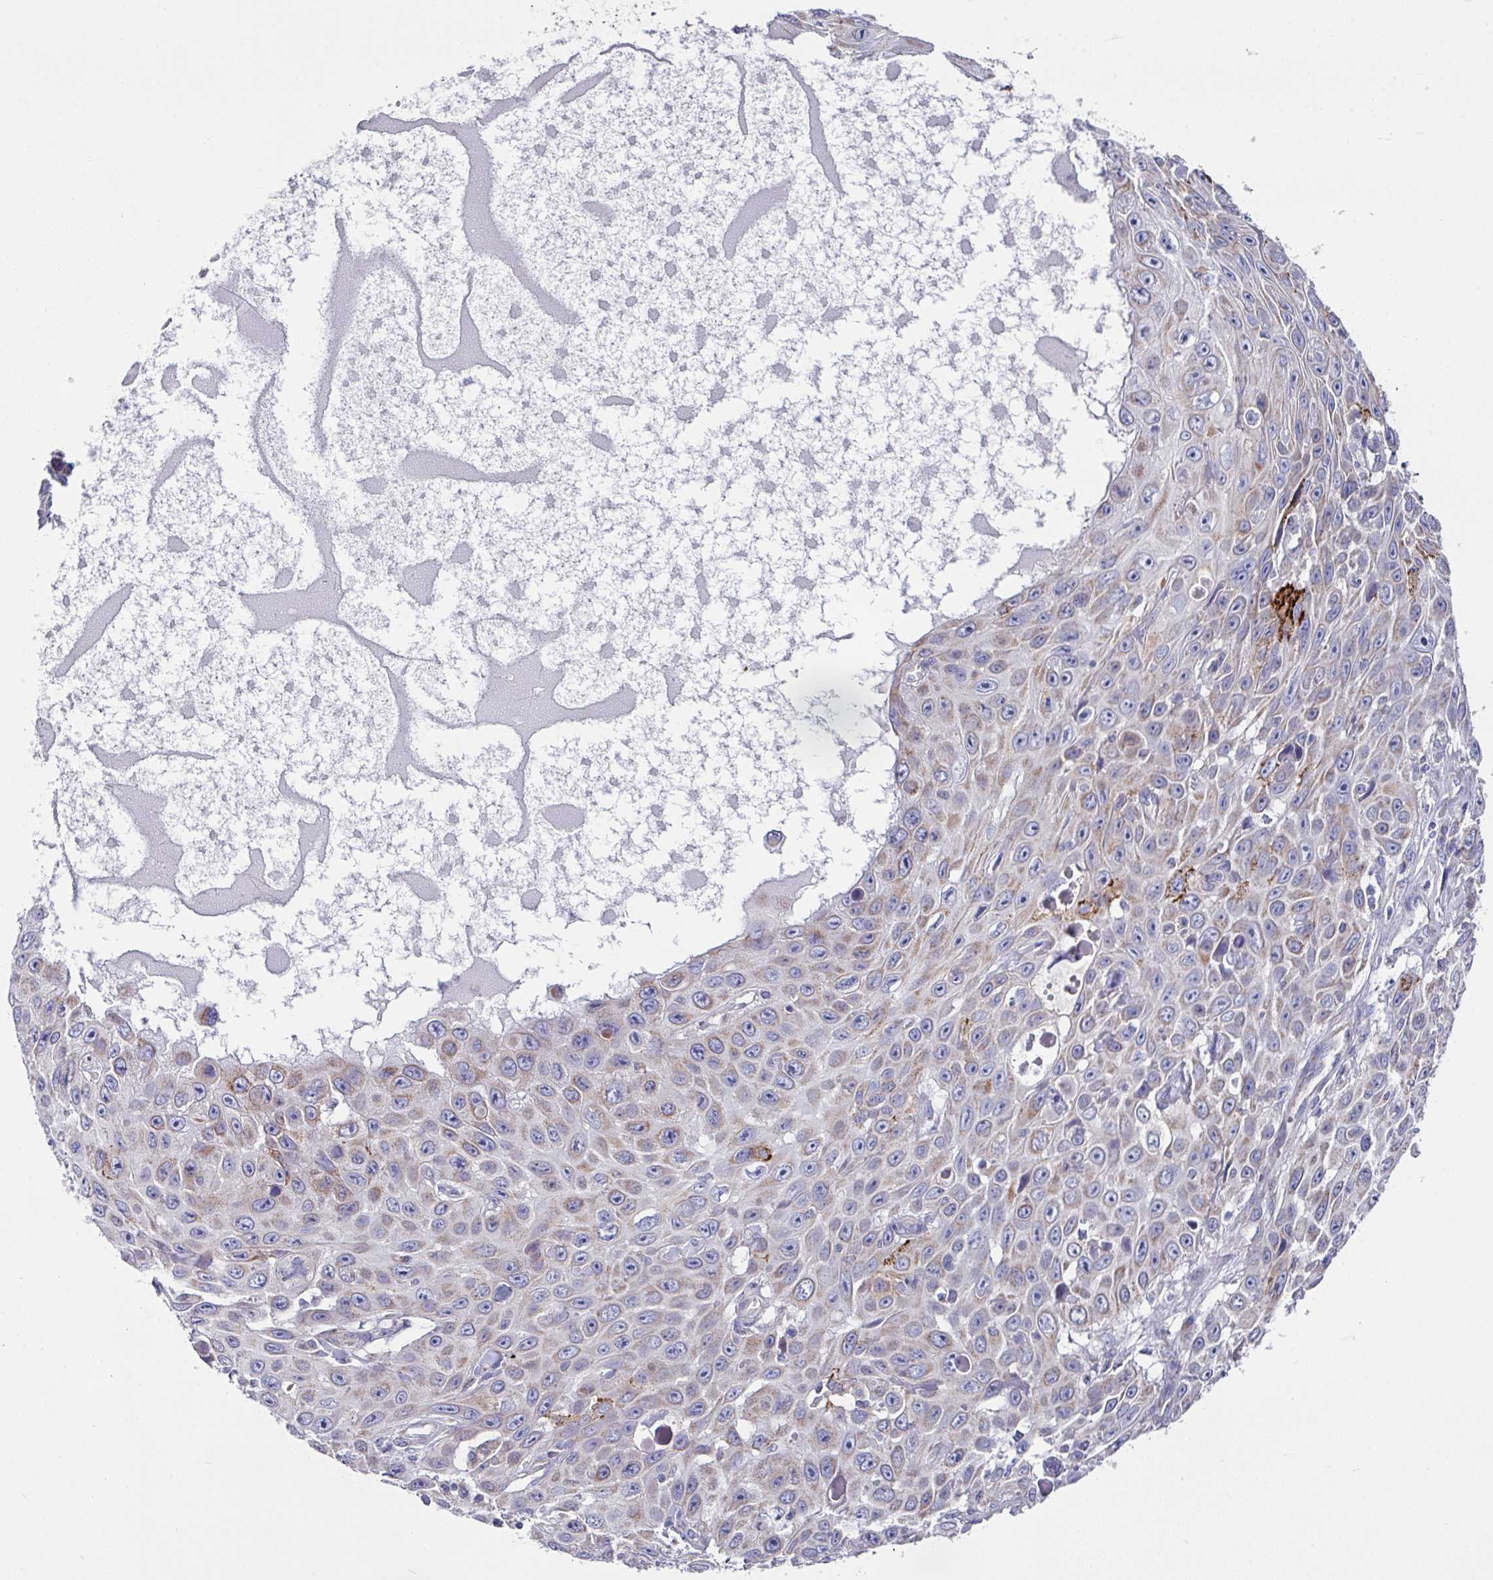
{"staining": {"intensity": "weak", "quantity": "25%-75%", "location": "cytoplasmic/membranous"}, "tissue": "skin cancer", "cell_type": "Tumor cells", "image_type": "cancer", "snomed": [{"axis": "morphology", "description": "Squamous cell carcinoma, NOS"}, {"axis": "topography", "description": "Skin"}], "caption": "Immunohistochemical staining of squamous cell carcinoma (skin) exhibits weak cytoplasmic/membranous protein positivity in approximately 25%-75% of tumor cells.", "gene": "CLDN1", "patient": {"sex": "male", "age": 82}}